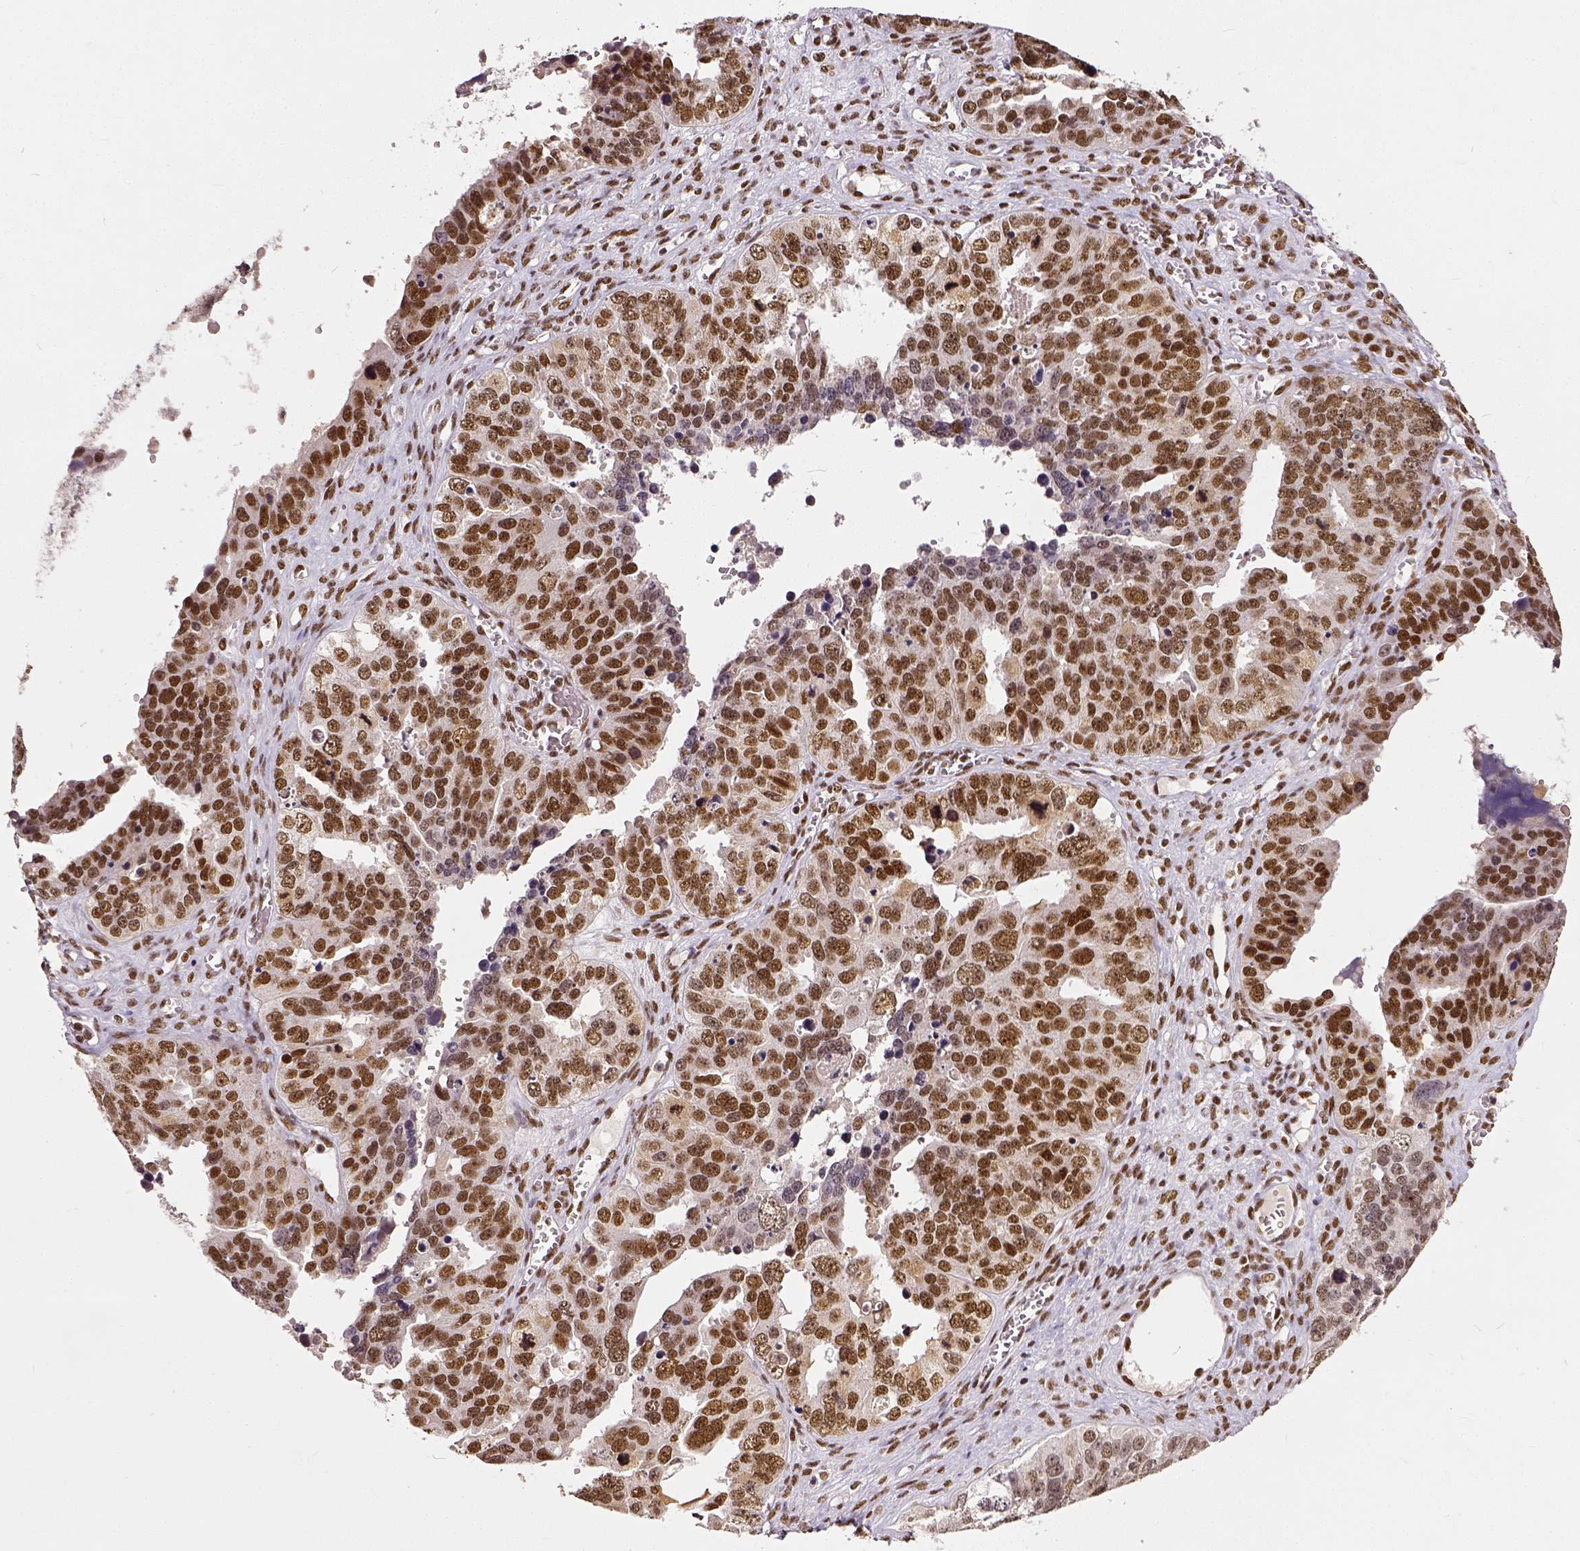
{"staining": {"intensity": "moderate", "quantity": ">75%", "location": "nuclear"}, "tissue": "ovarian cancer", "cell_type": "Tumor cells", "image_type": "cancer", "snomed": [{"axis": "morphology", "description": "Cystadenocarcinoma, serous, NOS"}, {"axis": "topography", "description": "Ovary"}], "caption": "Immunohistochemistry image of neoplastic tissue: serous cystadenocarcinoma (ovarian) stained using immunohistochemistry displays medium levels of moderate protein expression localized specifically in the nuclear of tumor cells, appearing as a nuclear brown color.", "gene": "ATRX", "patient": {"sex": "female", "age": 76}}